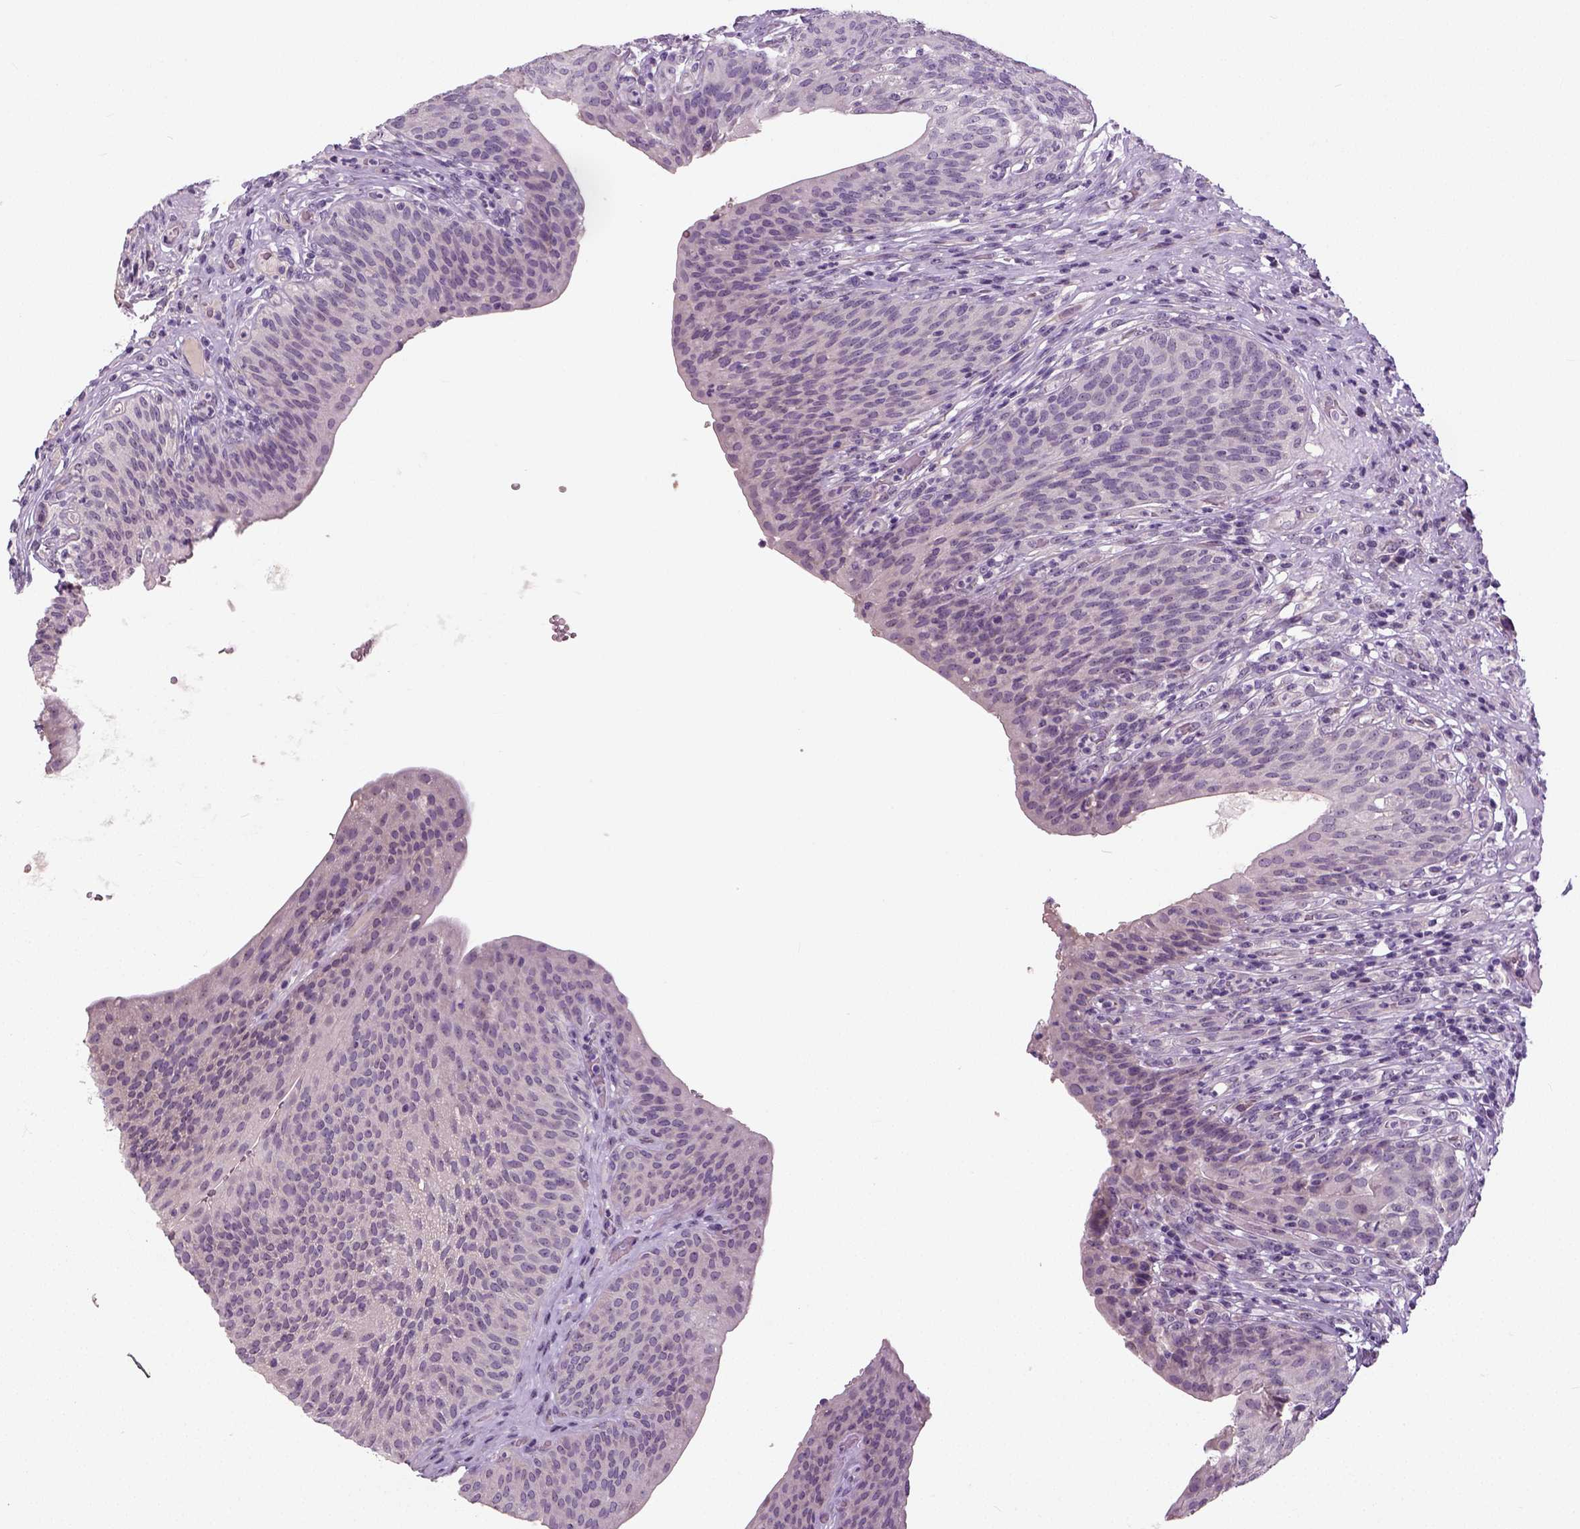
{"staining": {"intensity": "negative", "quantity": "none", "location": "none"}, "tissue": "urinary bladder", "cell_type": "Urothelial cells", "image_type": "normal", "snomed": [{"axis": "morphology", "description": "Normal tissue, NOS"}, {"axis": "topography", "description": "Urinary bladder"}, {"axis": "topography", "description": "Peripheral nerve tissue"}], "caption": "A high-resolution histopathology image shows IHC staining of benign urinary bladder, which demonstrates no significant staining in urothelial cells.", "gene": "NECAB1", "patient": {"sex": "male", "age": 66}}